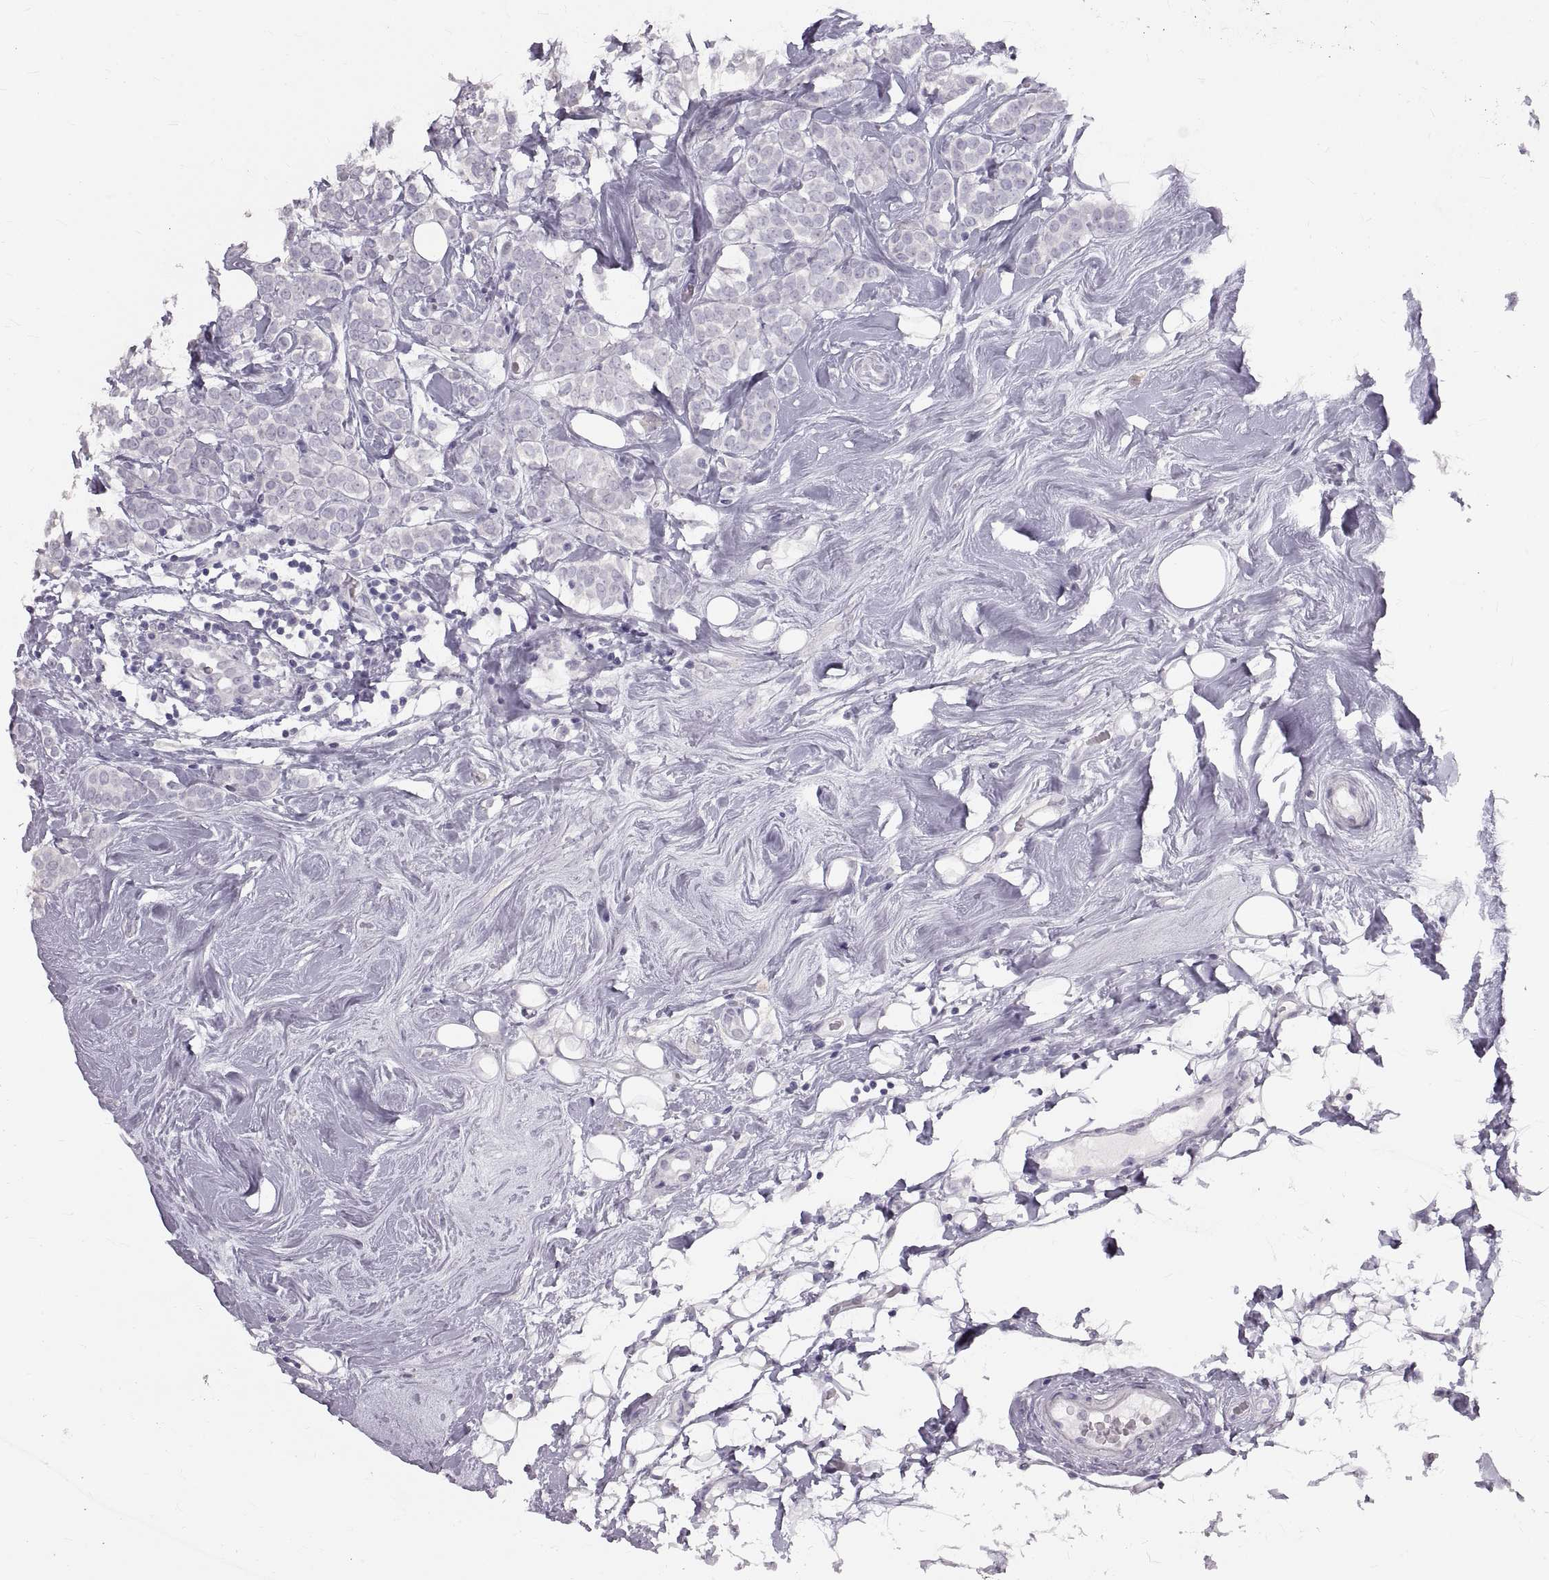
{"staining": {"intensity": "negative", "quantity": "none", "location": "none"}, "tissue": "breast cancer", "cell_type": "Tumor cells", "image_type": "cancer", "snomed": [{"axis": "morphology", "description": "Lobular carcinoma"}, {"axis": "topography", "description": "Breast"}], "caption": "Immunohistochemical staining of human breast cancer (lobular carcinoma) reveals no significant expression in tumor cells.", "gene": "SPACDR", "patient": {"sex": "female", "age": 49}}